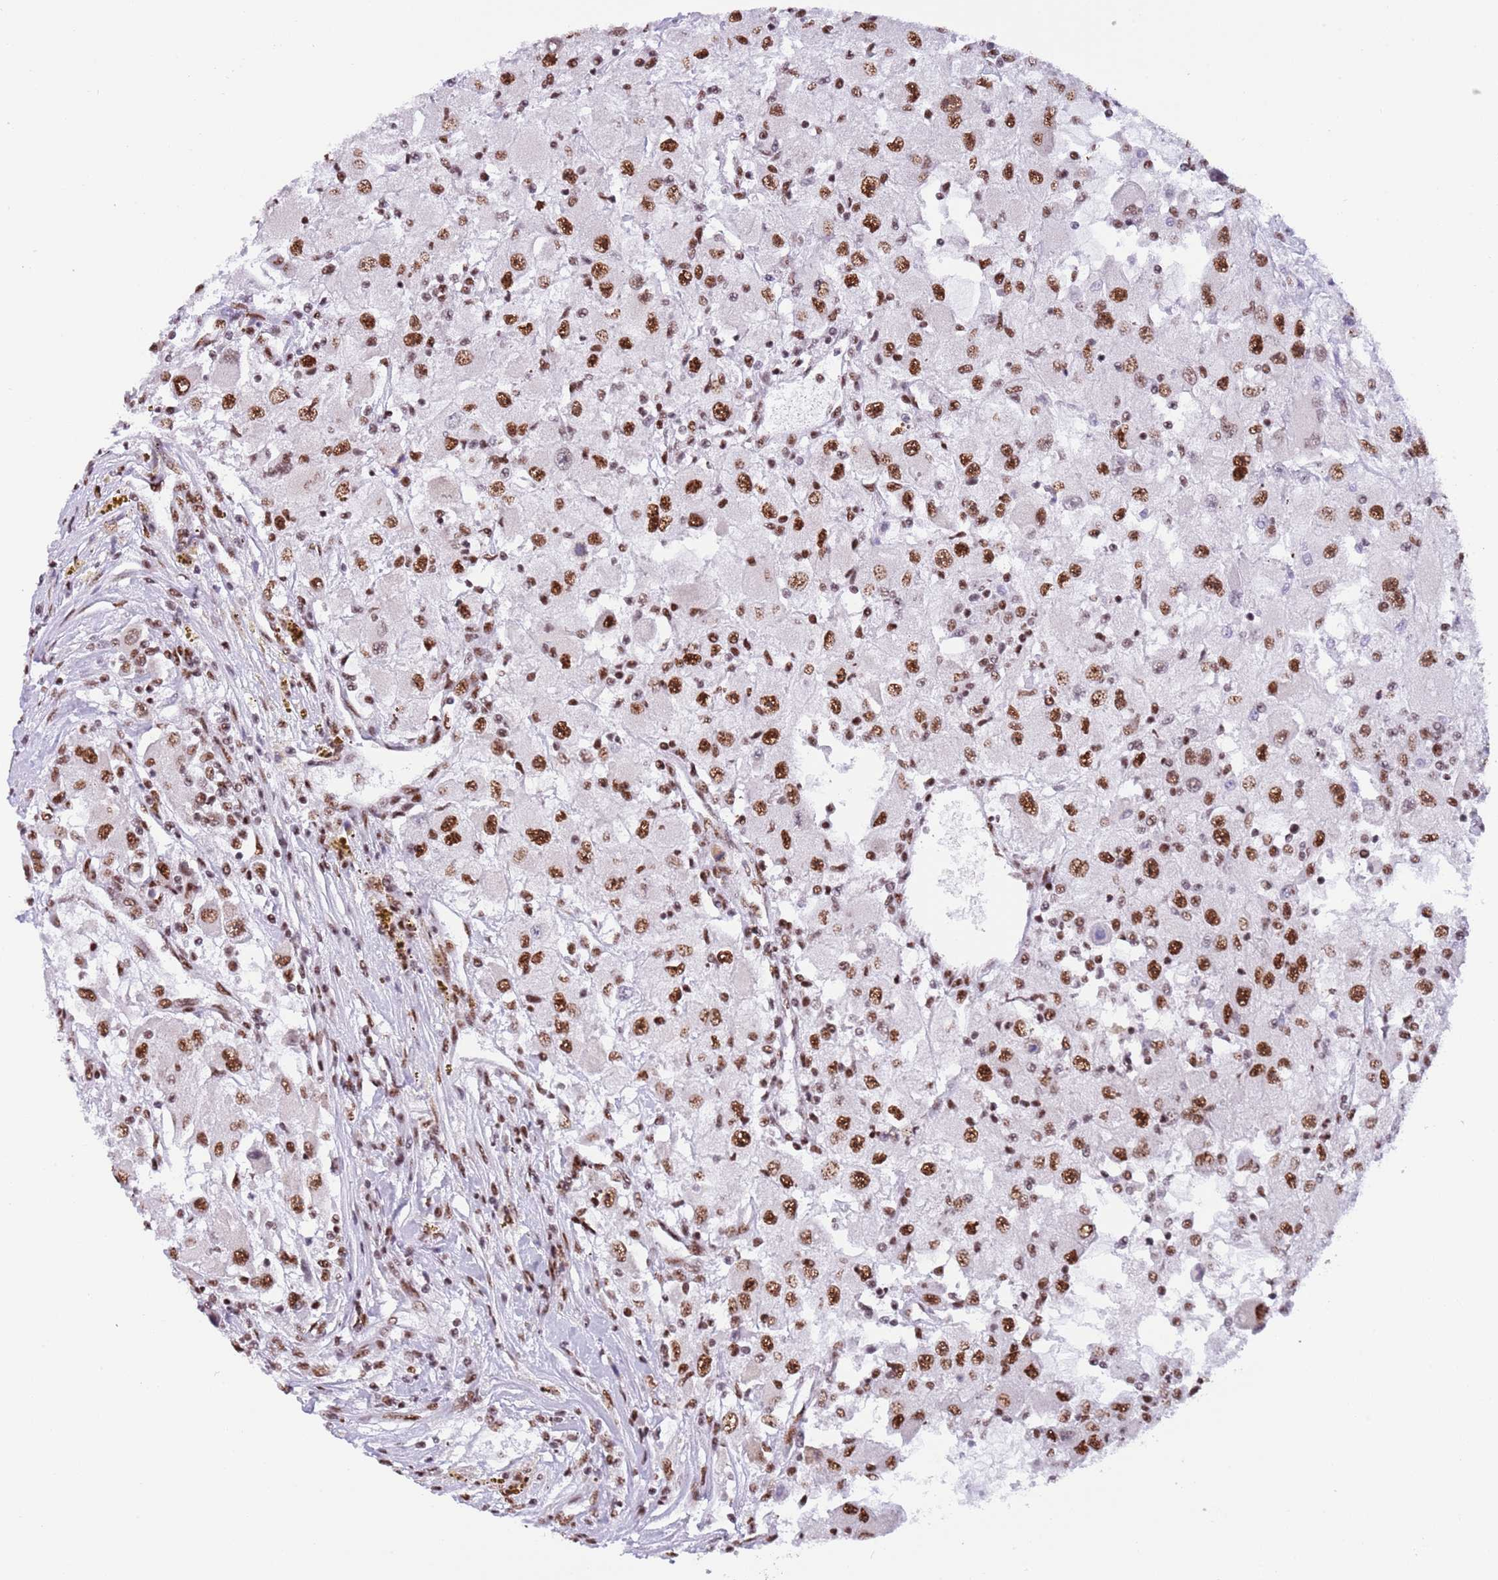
{"staining": {"intensity": "strong", "quantity": "25%-75%", "location": "nuclear"}, "tissue": "renal cancer", "cell_type": "Tumor cells", "image_type": "cancer", "snomed": [{"axis": "morphology", "description": "Adenocarcinoma, NOS"}, {"axis": "topography", "description": "Kidney"}], "caption": "A high amount of strong nuclear expression is present in approximately 25%-75% of tumor cells in adenocarcinoma (renal) tissue. Ihc stains the protein in brown and the nuclei are stained blue.", "gene": "SF3A2", "patient": {"sex": "female", "age": 67}}